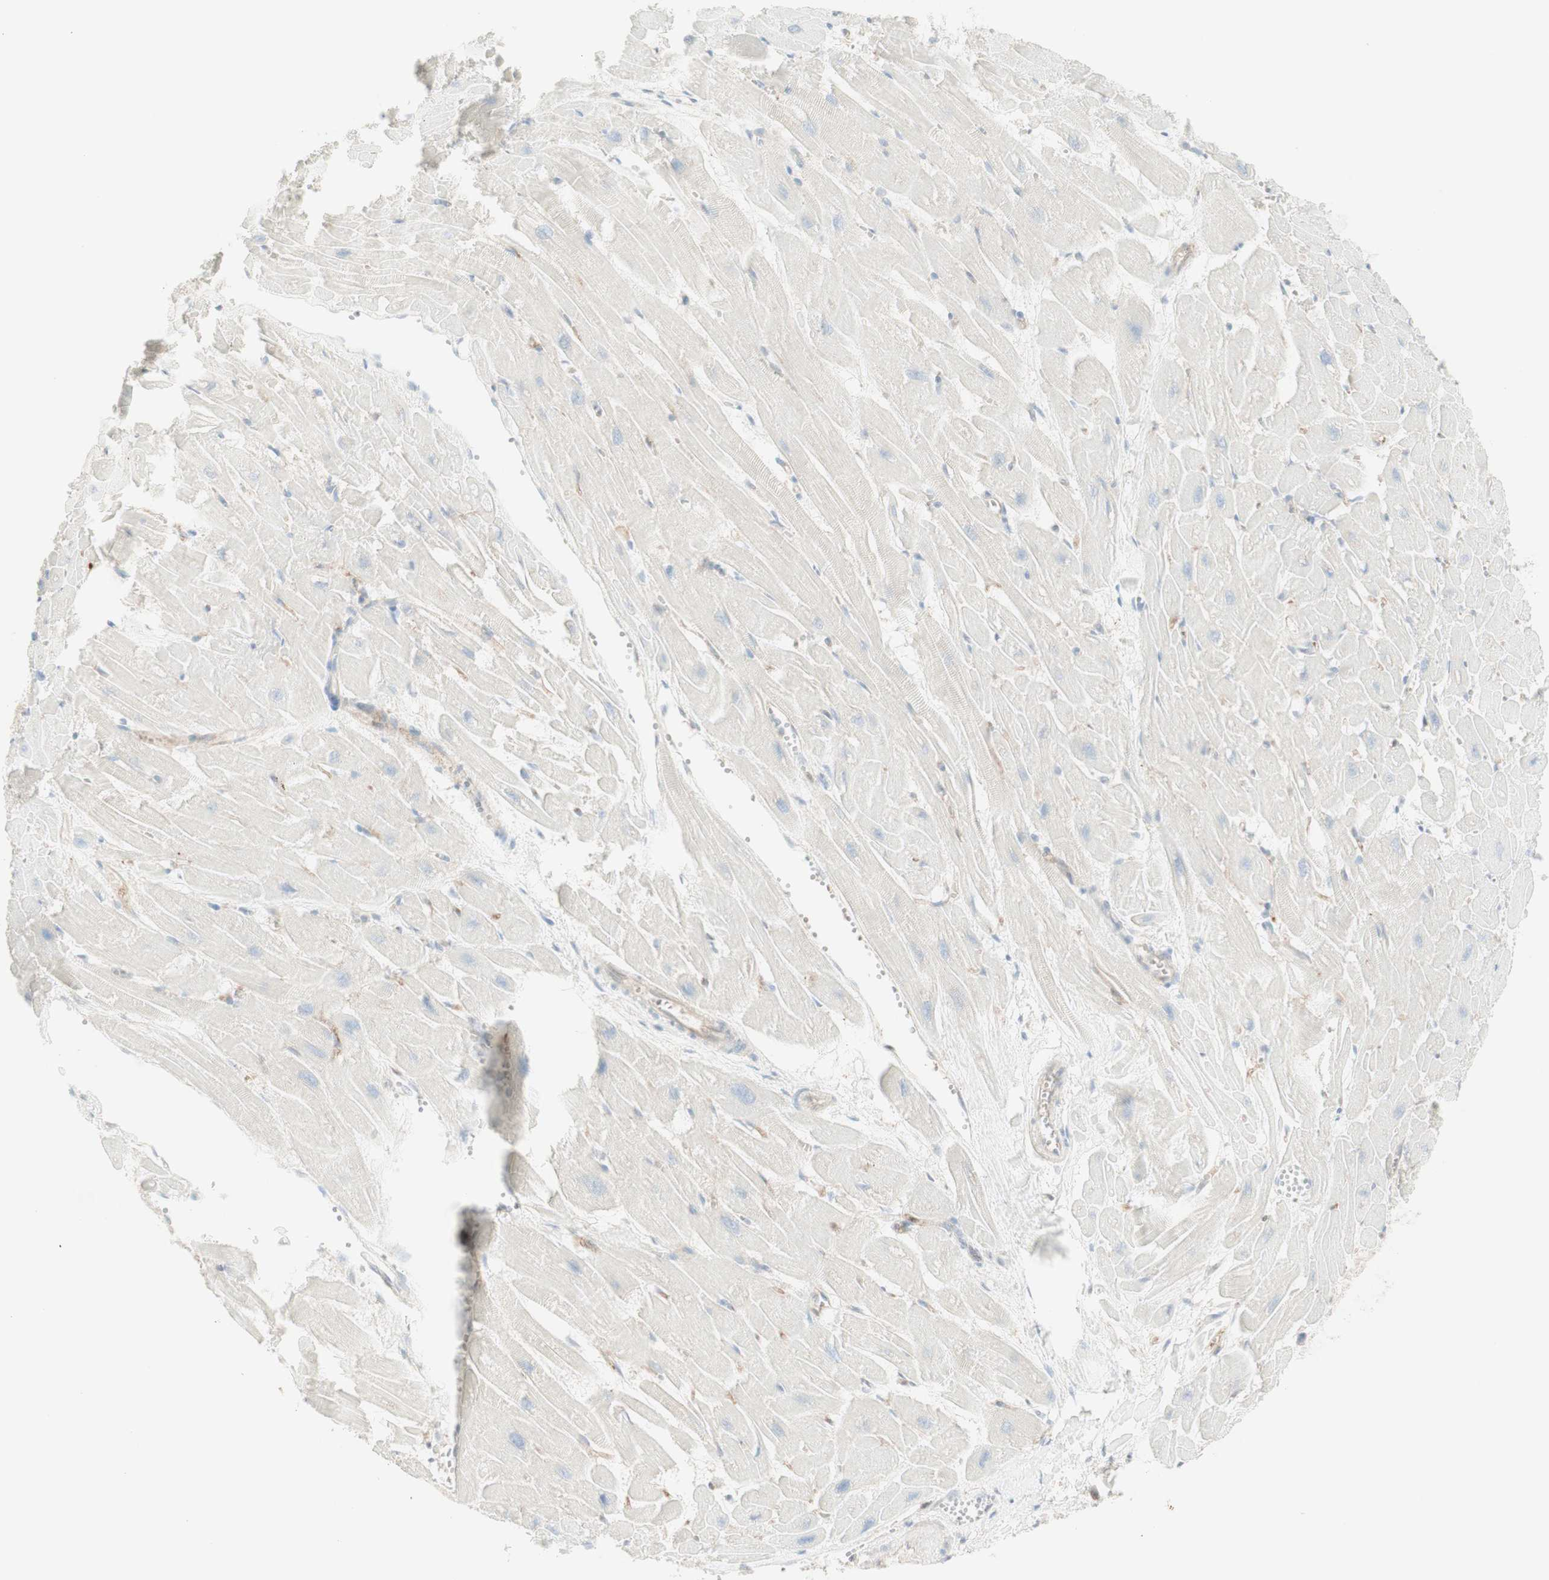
{"staining": {"intensity": "weak", "quantity": "<25%", "location": "cytoplasmic/membranous"}, "tissue": "heart muscle", "cell_type": "Cardiomyocytes", "image_type": "normal", "snomed": [{"axis": "morphology", "description": "Normal tissue, NOS"}, {"axis": "topography", "description": "Heart"}], "caption": "IHC of unremarkable heart muscle demonstrates no expression in cardiomyocytes.", "gene": "MYO6", "patient": {"sex": "female", "age": 19}}